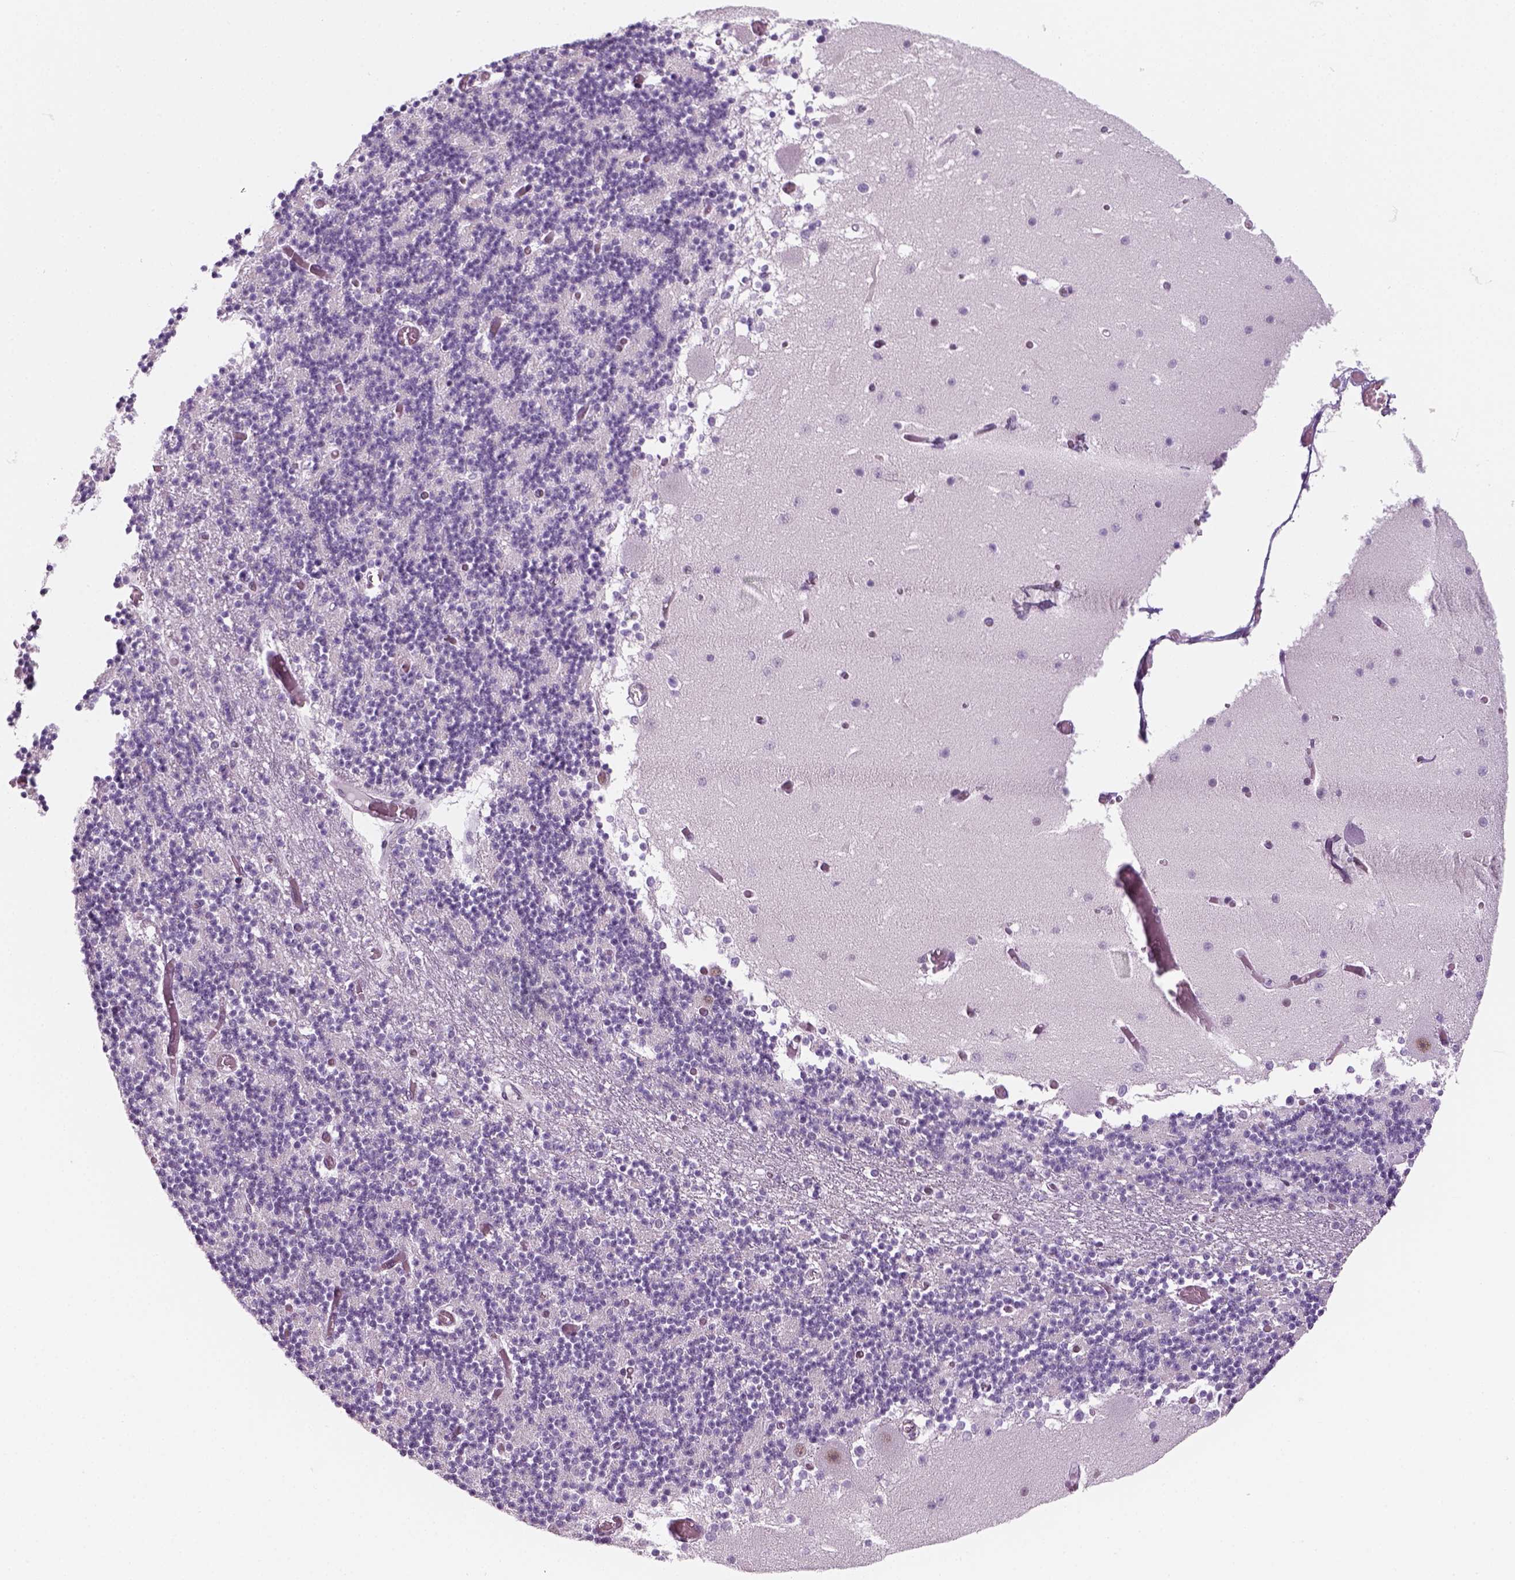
{"staining": {"intensity": "weak", "quantity": "<25%", "location": "nuclear"}, "tissue": "cerebellum", "cell_type": "Cells in granular layer", "image_type": "normal", "snomed": [{"axis": "morphology", "description": "Normal tissue, NOS"}, {"axis": "topography", "description": "Cerebellum"}], "caption": "Immunohistochemical staining of normal human cerebellum demonstrates no significant staining in cells in granular layer. The staining was performed using DAB to visualize the protein expression in brown, while the nuclei were stained in blue with hematoxylin (Magnification: 20x).", "gene": "ZNF865", "patient": {"sex": "female", "age": 28}}